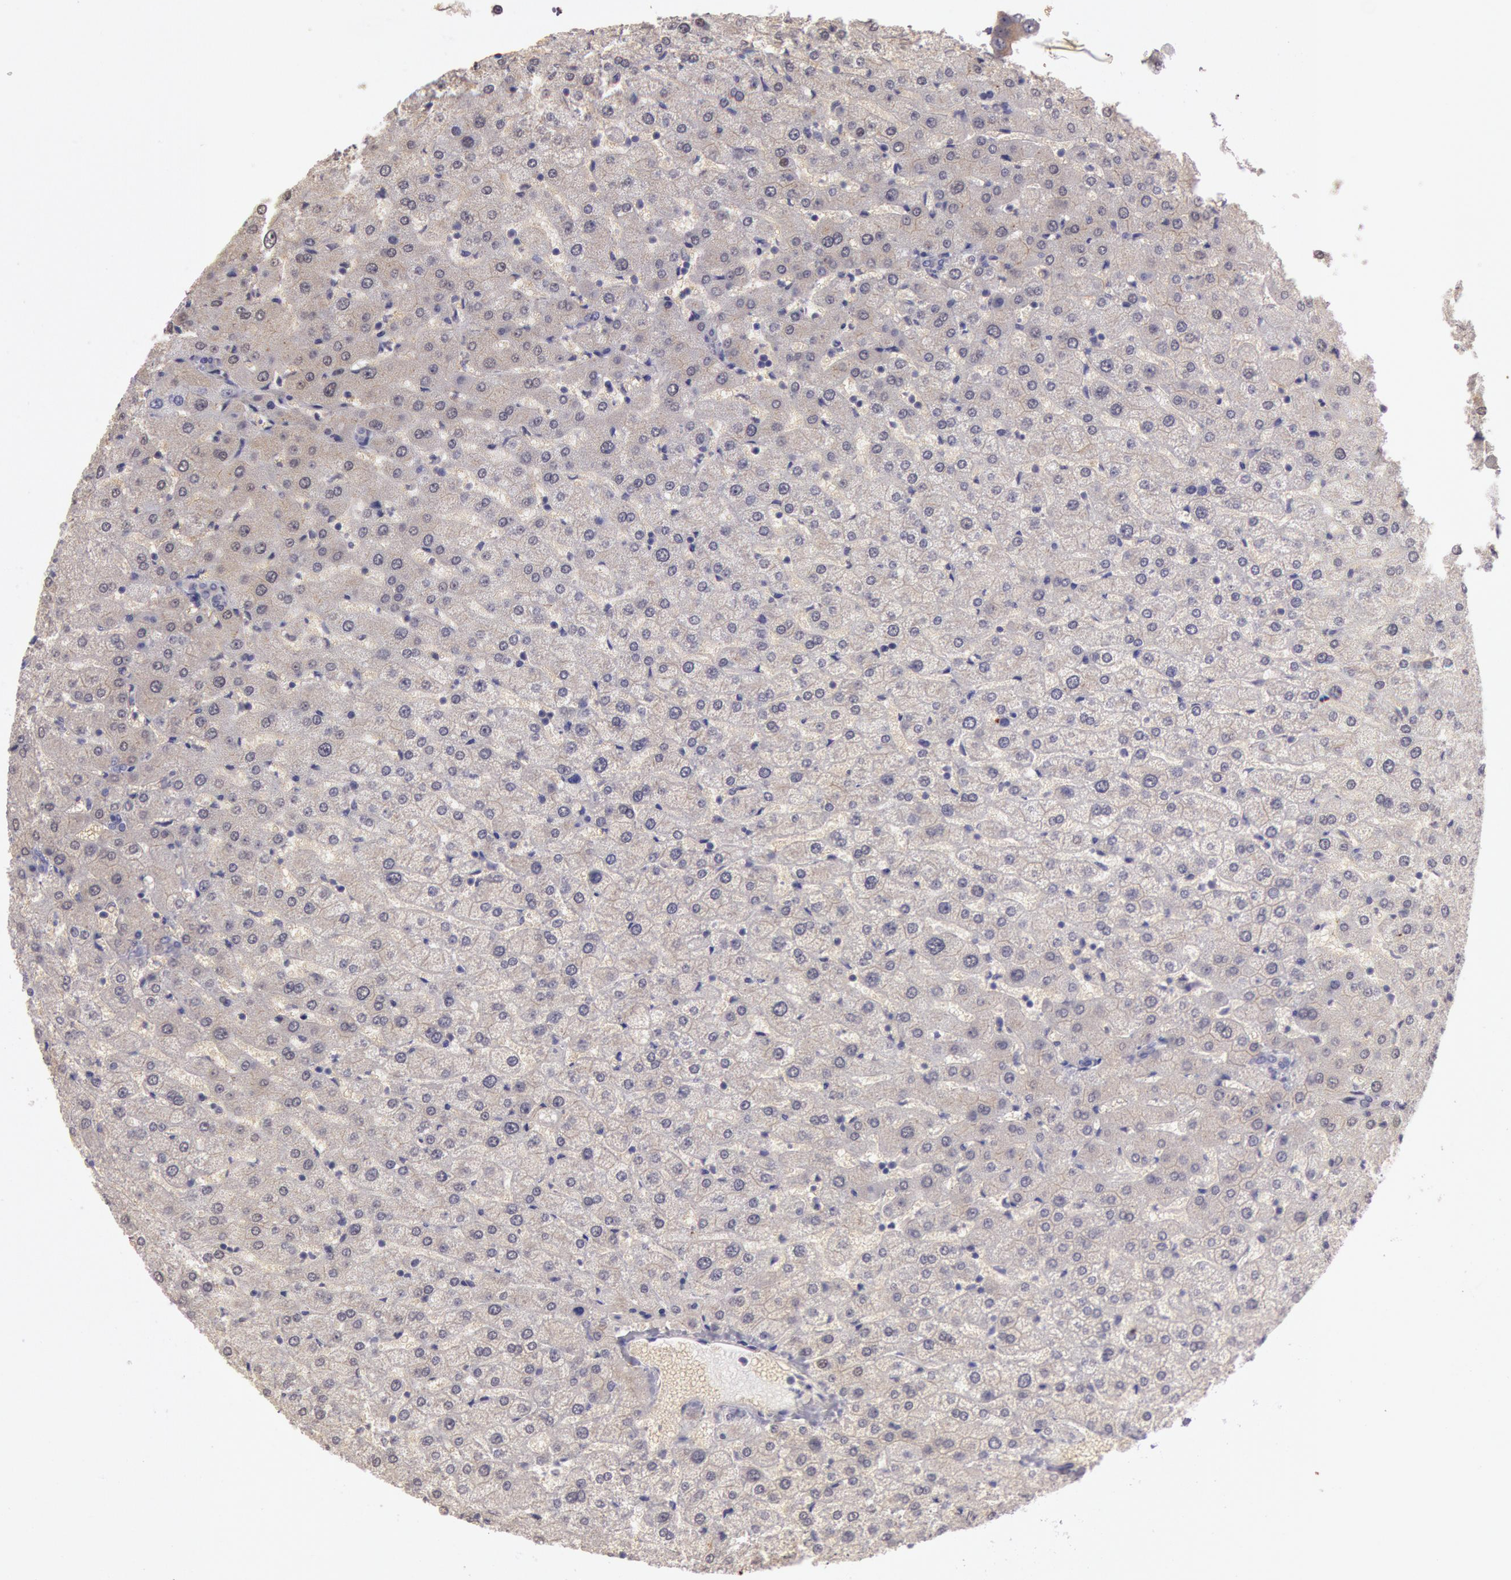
{"staining": {"intensity": "negative", "quantity": "none", "location": "none"}, "tissue": "liver", "cell_type": "Cholangiocytes", "image_type": "normal", "snomed": [{"axis": "morphology", "description": "Normal tissue, NOS"}, {"axis": "morphology", "description": "Fibrosis, NOS"}, {"axis": "topography", "description": "Liver"}], "caption": "IHC image of unremarkable liver: liver stained with DAB (3,3'-diaminobenzidine) demonstrates no significant protein expression in cholangiocytes. The staining was performed using DAB to visualize the protein expression in brown, while the nuclei were stained in blue with hematoxylin (Magnification: 20x).", "gene": "AMOTL1", "patient": {"sex": "female", "age": 29}}